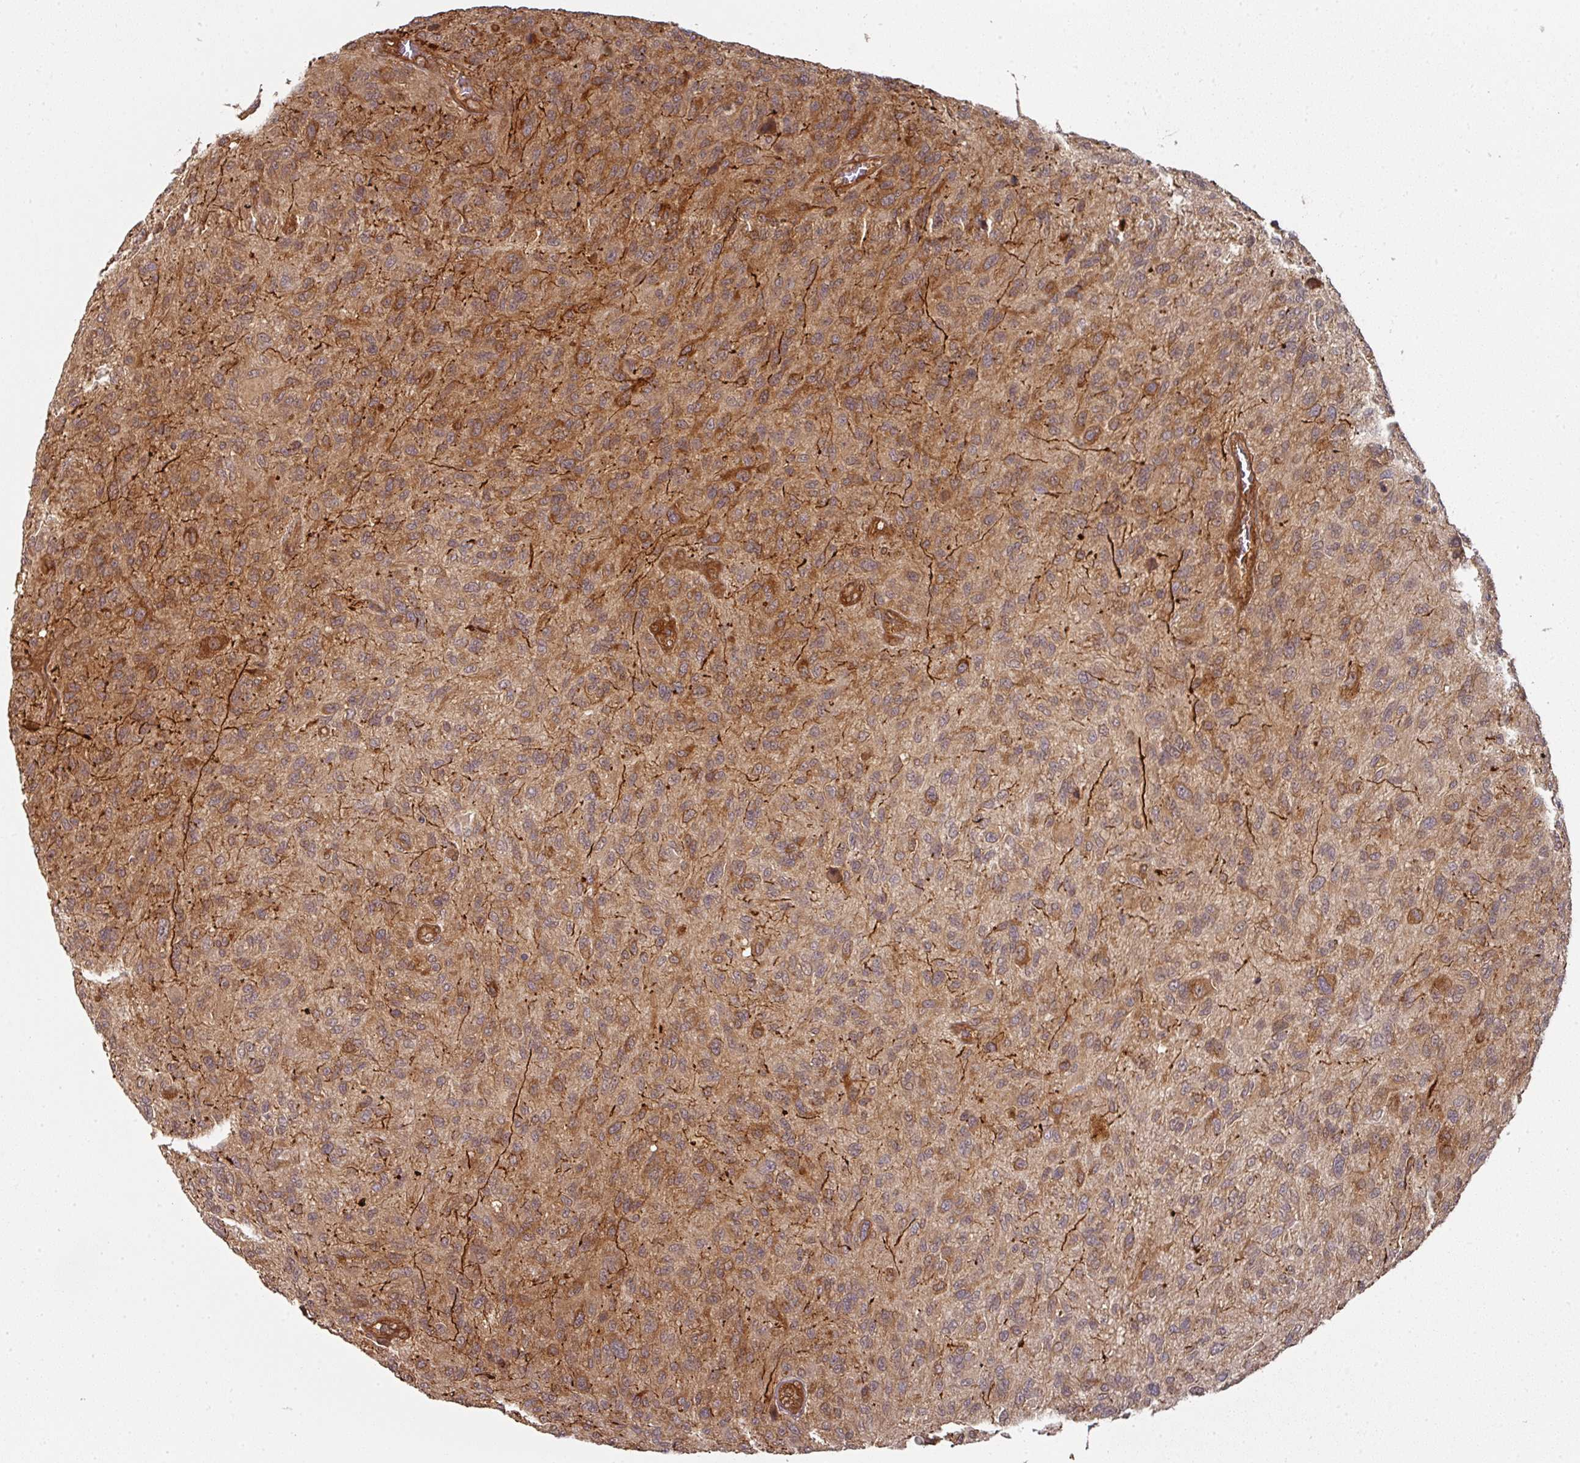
{"staining": {"intensity": "moderate", "quantity": ">75%", "location": "cytoplasmic/membranous"}, "tissue": "glioma", "cell_type": "Tumor cells", "image_type": "cancer", "snomed": [{"axis": "morphology", "description": "Glioma, malignant, High grade"}, {"axis": "topography", "description": "Brain"}], "caption": "Protein analysis of glioma tissue exhibits moderate cytoplasmic/membranous expression in about >75% of tumor cells. (Brightfield microscopy of DAB IHC at high magnification).", "gene": "EIF4EBP2", "patient": {"sex": "male", "age": 47}}